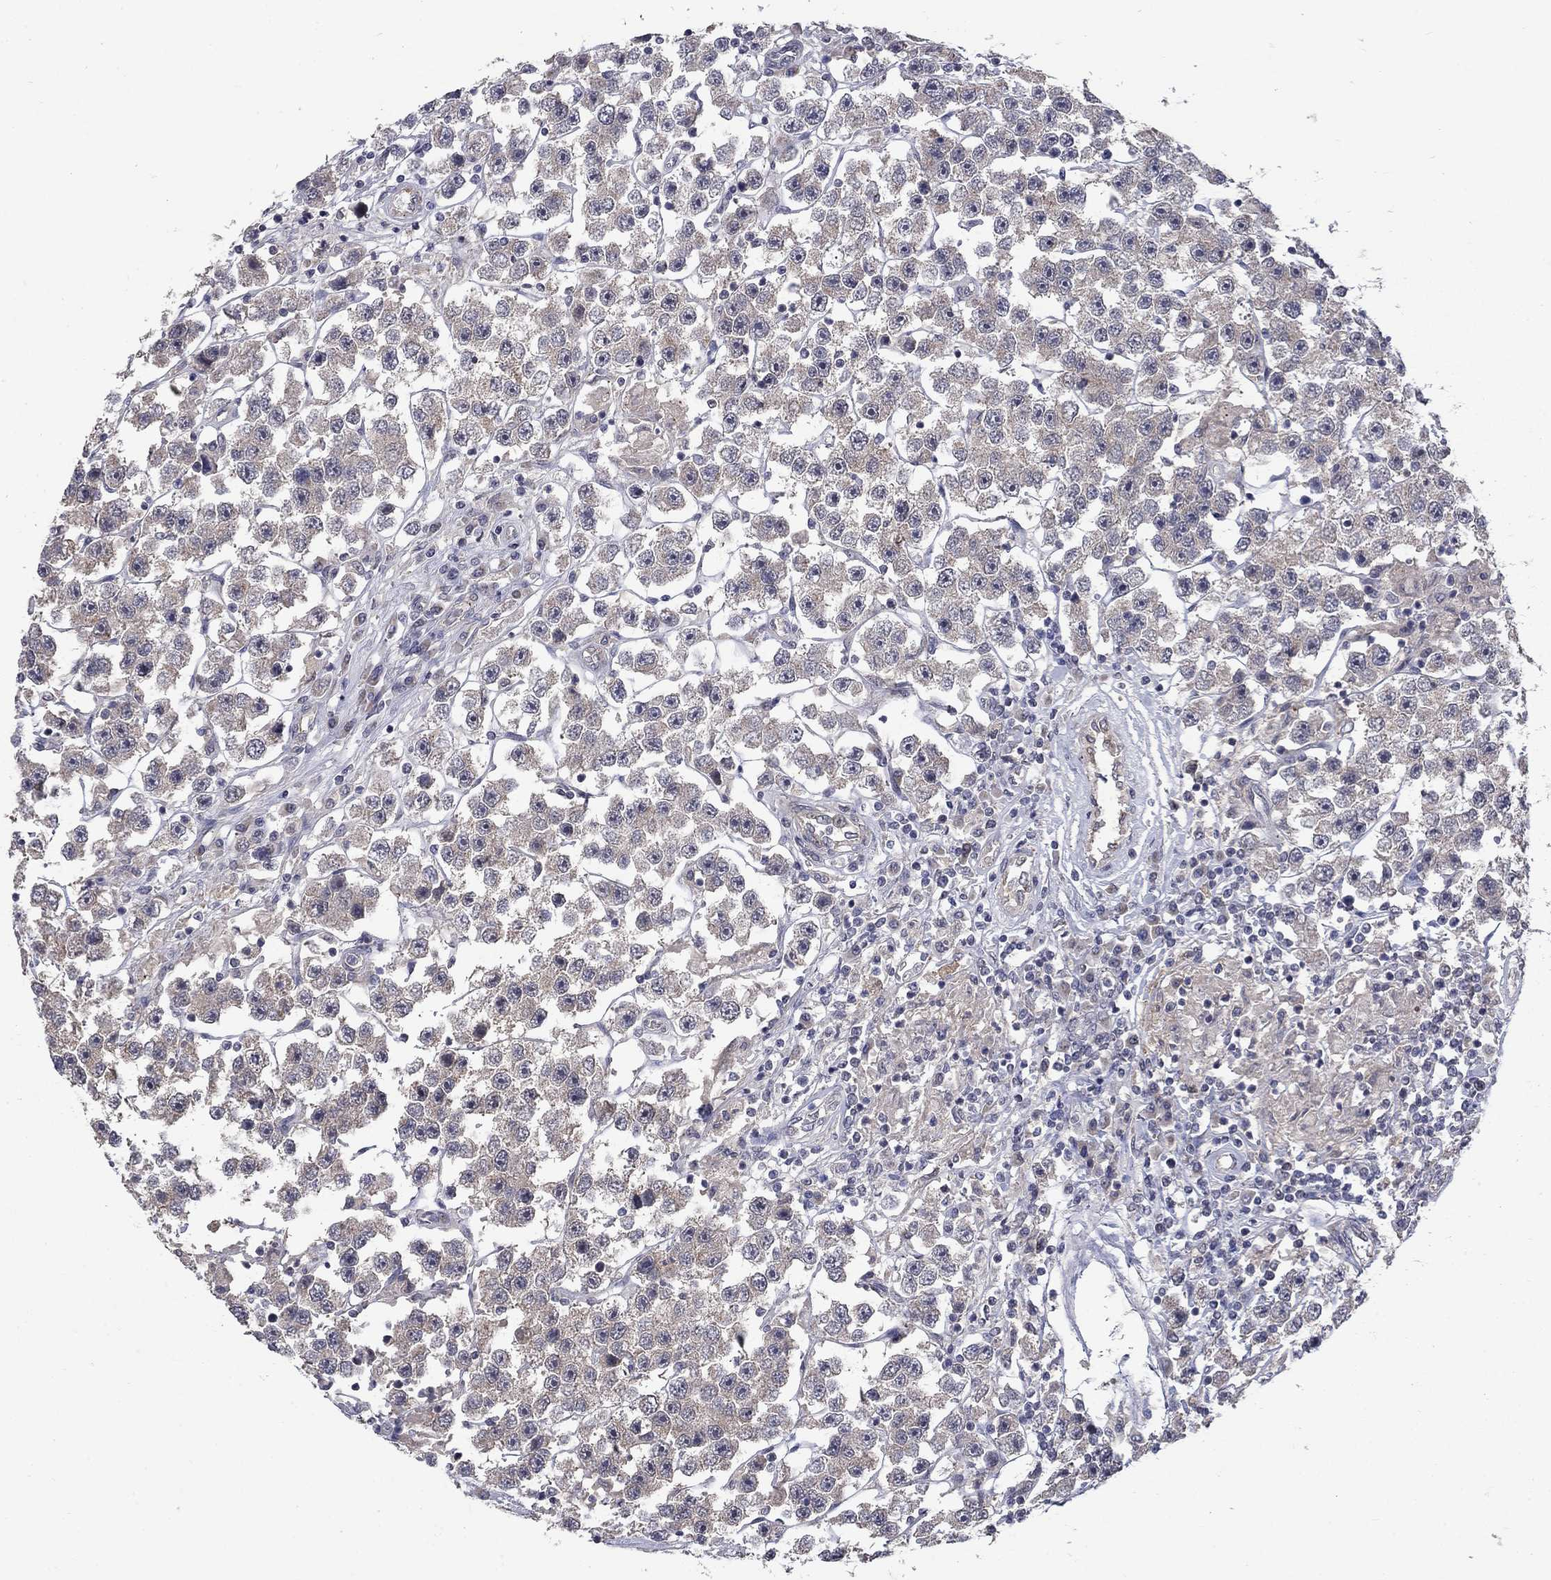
{"staining": {"intensity": "negative", "quantity": "none", "location": "none"}, "tissue": "testis cancer", "cell_type": "Tumor cells", "image_type": "cancer", "snomed": [{"axis": "morphology", "description": "Seminoma, NOS"}, {"axis": "topography", "description": "Testis"}], "caption": "Histopathology image shows no protein positivity in tumor cells of testis cancer tissue. (Brightfield microscopy of DAB (3,3'-diaminobenzidine) immunohistochemistry at high magnification).", "gene": "FAM3B", "patient": {"sex": "male", "age": 45}}